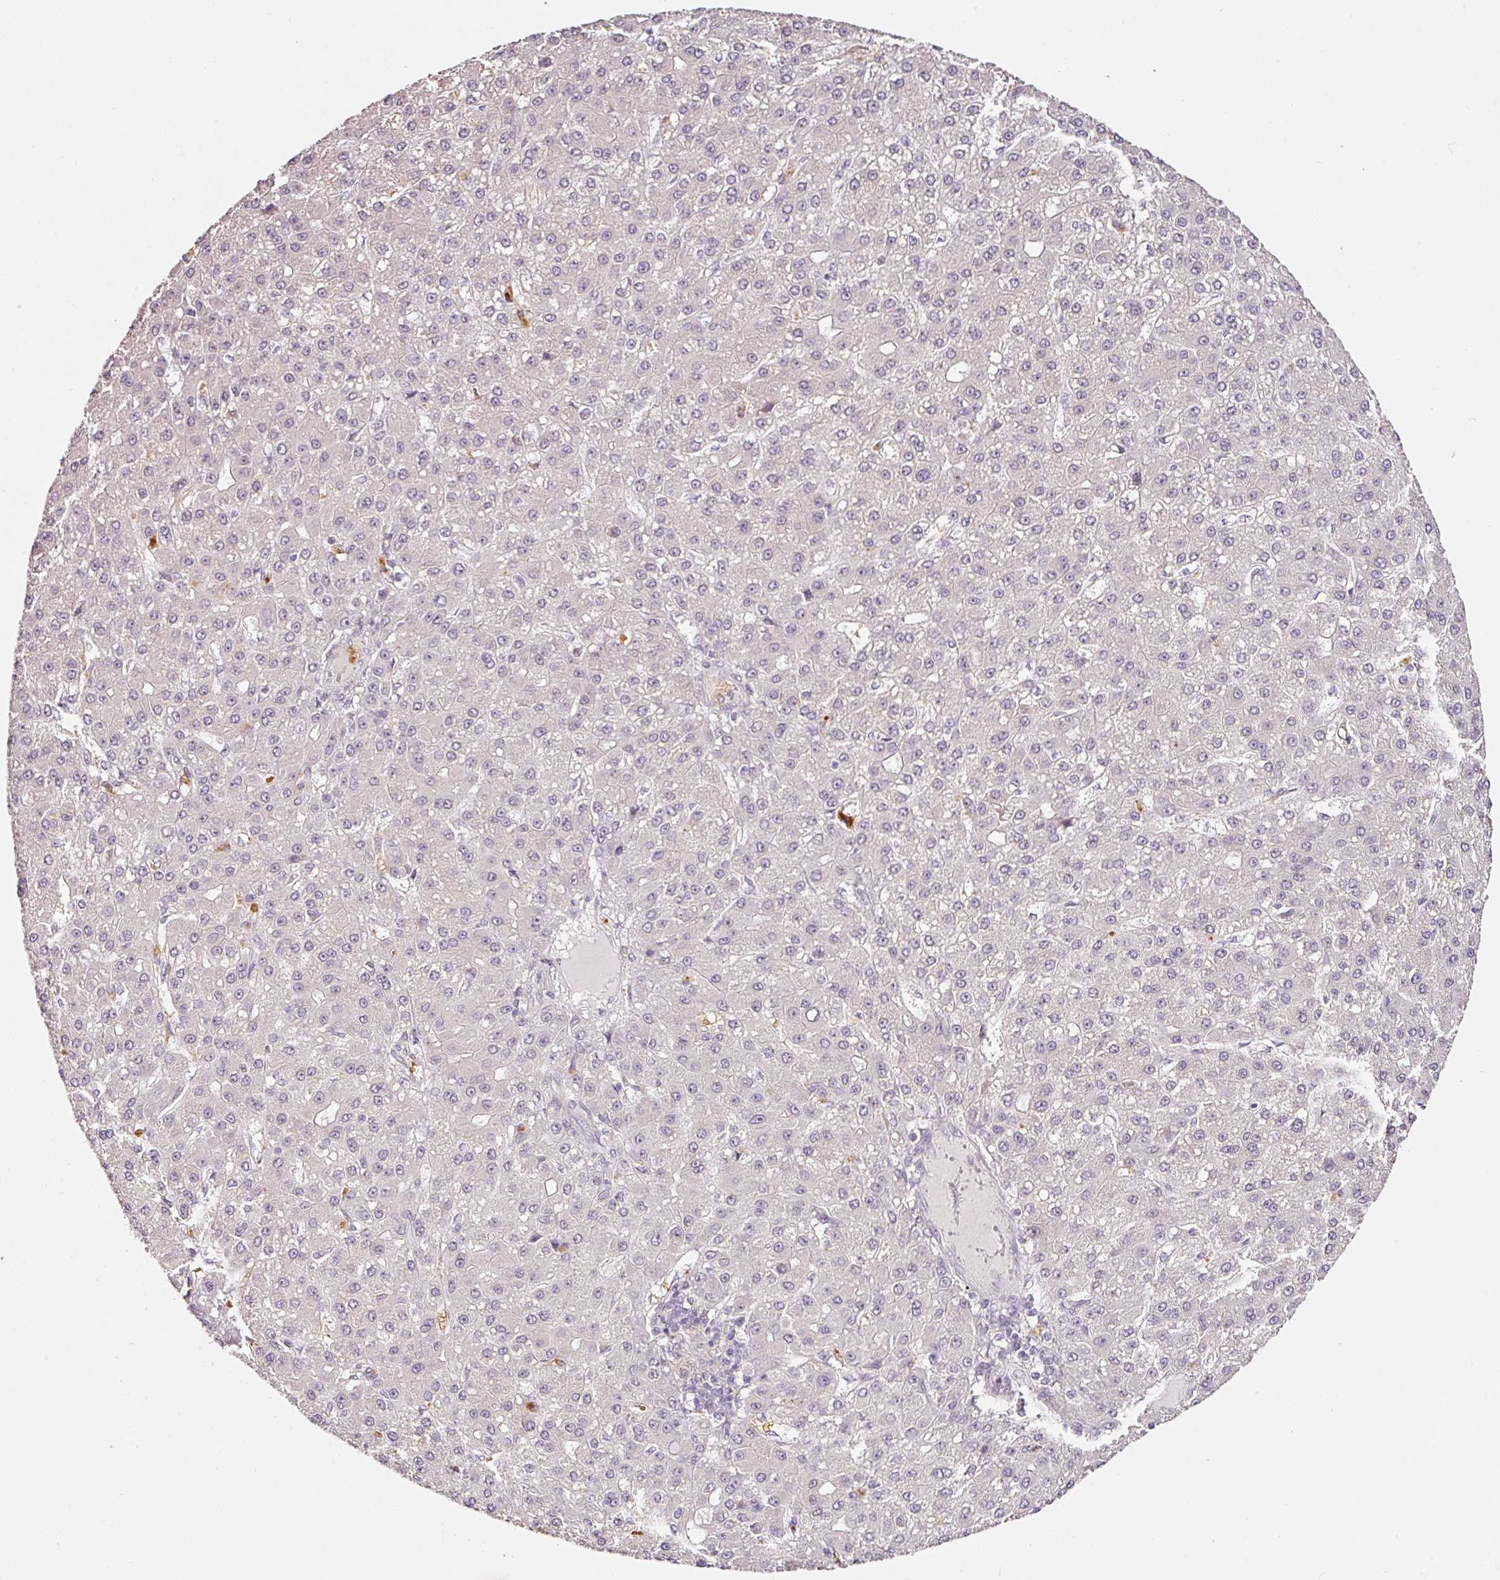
{"staining": {"intensity": "negative", "quantity": "none", "location": "none"}, "tissue": "liver cancer", "cell_type": "Tumor cells", "image_type": "cancer", "snomed": [{"axis": "morphology", "description": "Carcinoma, Hepatocellular, NOS"}, {"axis": "topography", "description": "Liver"}], "caption": "Liver cancer was stained to show a protein in brown. There is no significant expression in tumor cells.", "gene": "ZNF460", "patient": {"sex": "male", "age": 67}}